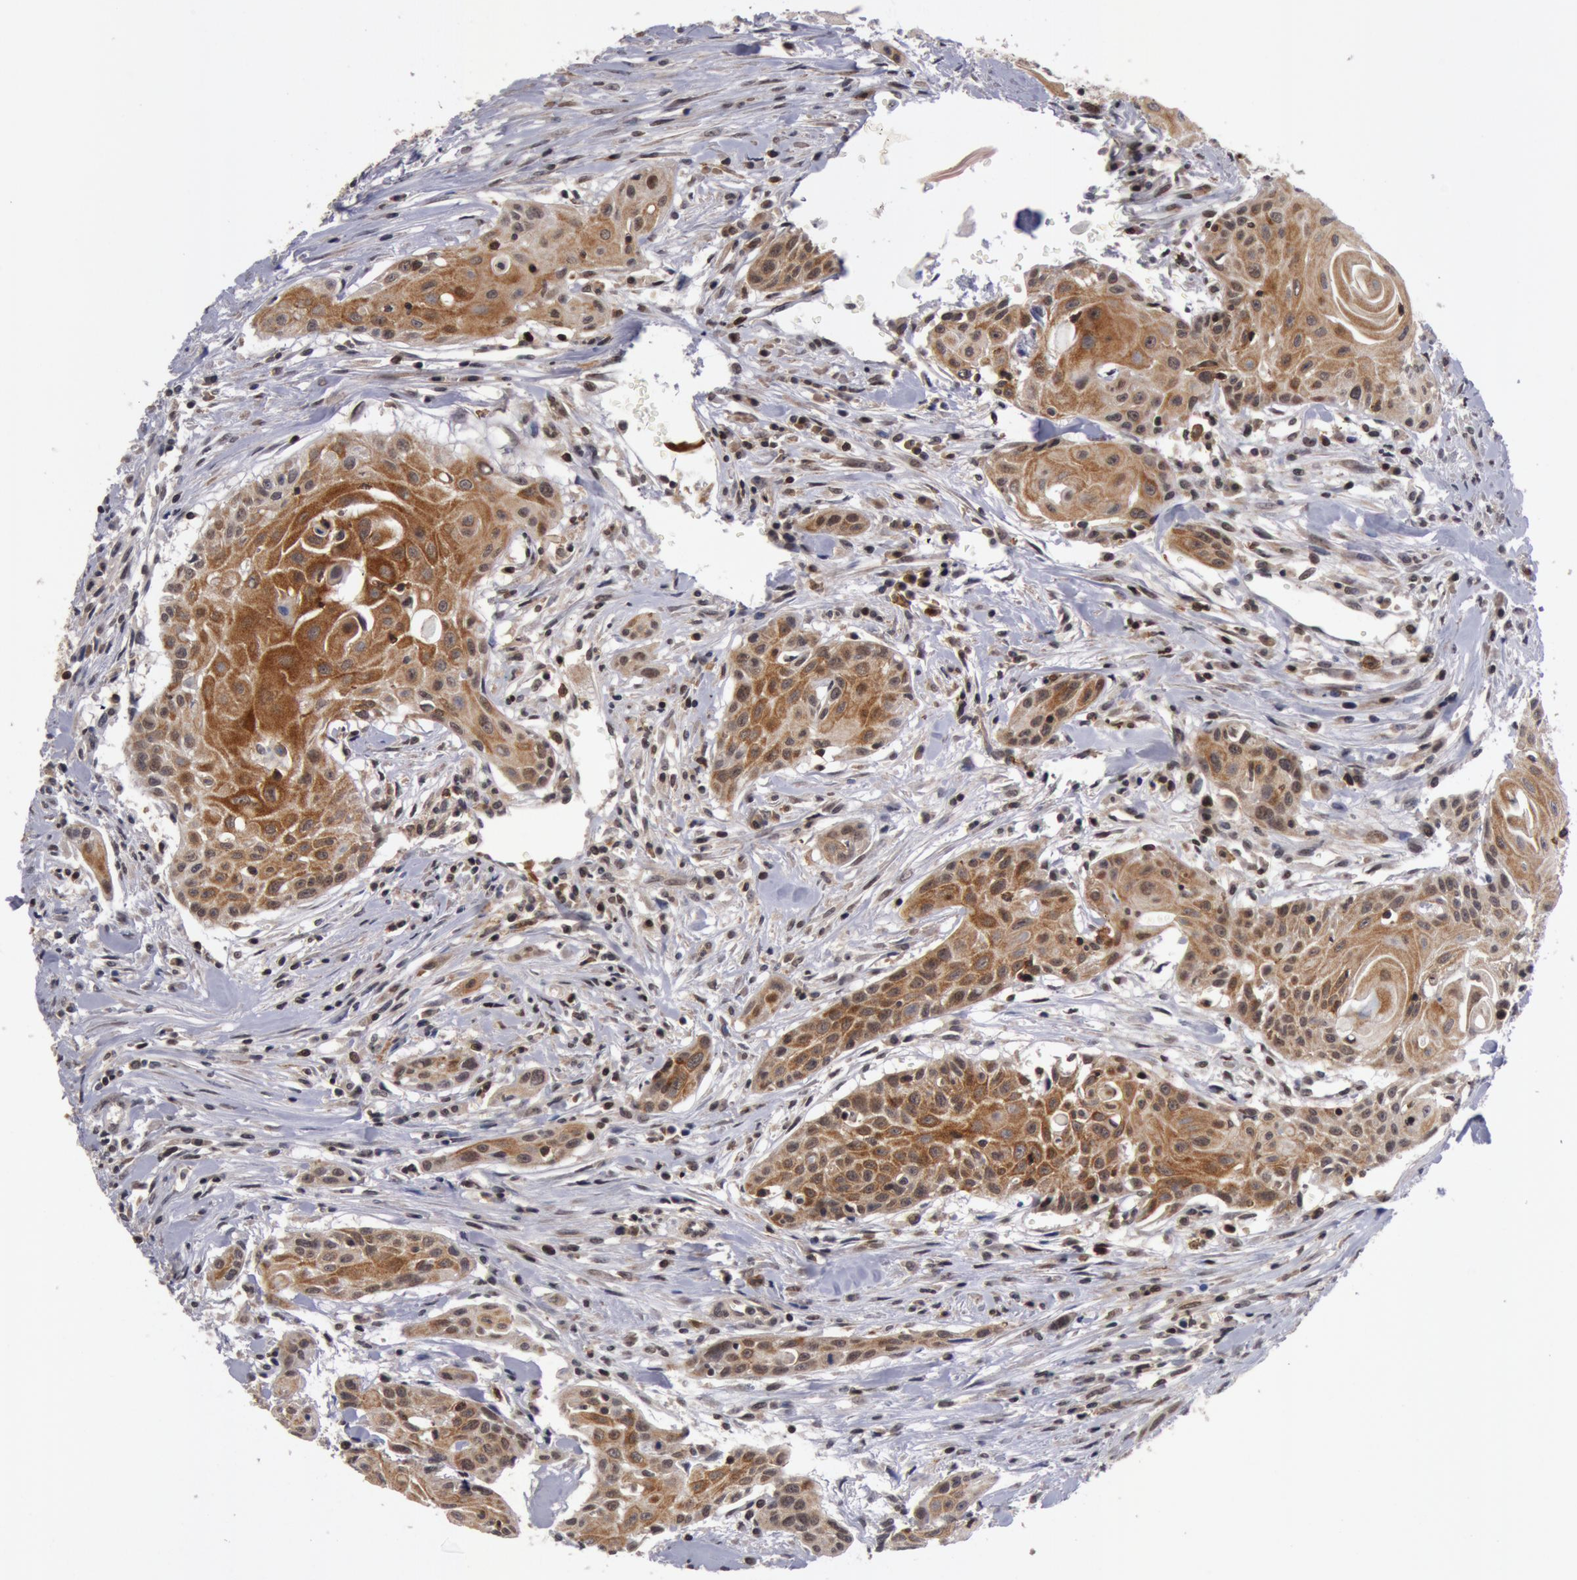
{"staining": {"intensity": "moderate", "quantity": ">75%", "location": "cytoplasmic/membranous"}, "tissue": "head and neck cancer", "cell_type": "Tumor cells", "image_type": "cancer", "snomed": [{"axis": "morphology", "description": "Squamous cell carcinoma, NOS"}, {"axis": "morphology", "description": "Squamous cell carcinoma, metastatic, NOS"}, {"axis": "topography", "description": "Lymph node"}, {"axis": "topography", "description": "Salivary gland"}, {"axis": "topography", "description": "Head-Neck"}], "caption": "IHC histopathology image of human metastatic squamous cell carcinoma (head and neck) stained for a protein (brown), which displays medium levels of moderate cytoplasmic/membranous staining in approximately >75% of tumor cells.", "gene": "ZNF350", "patient": {"sex": "female", "age": 74}}